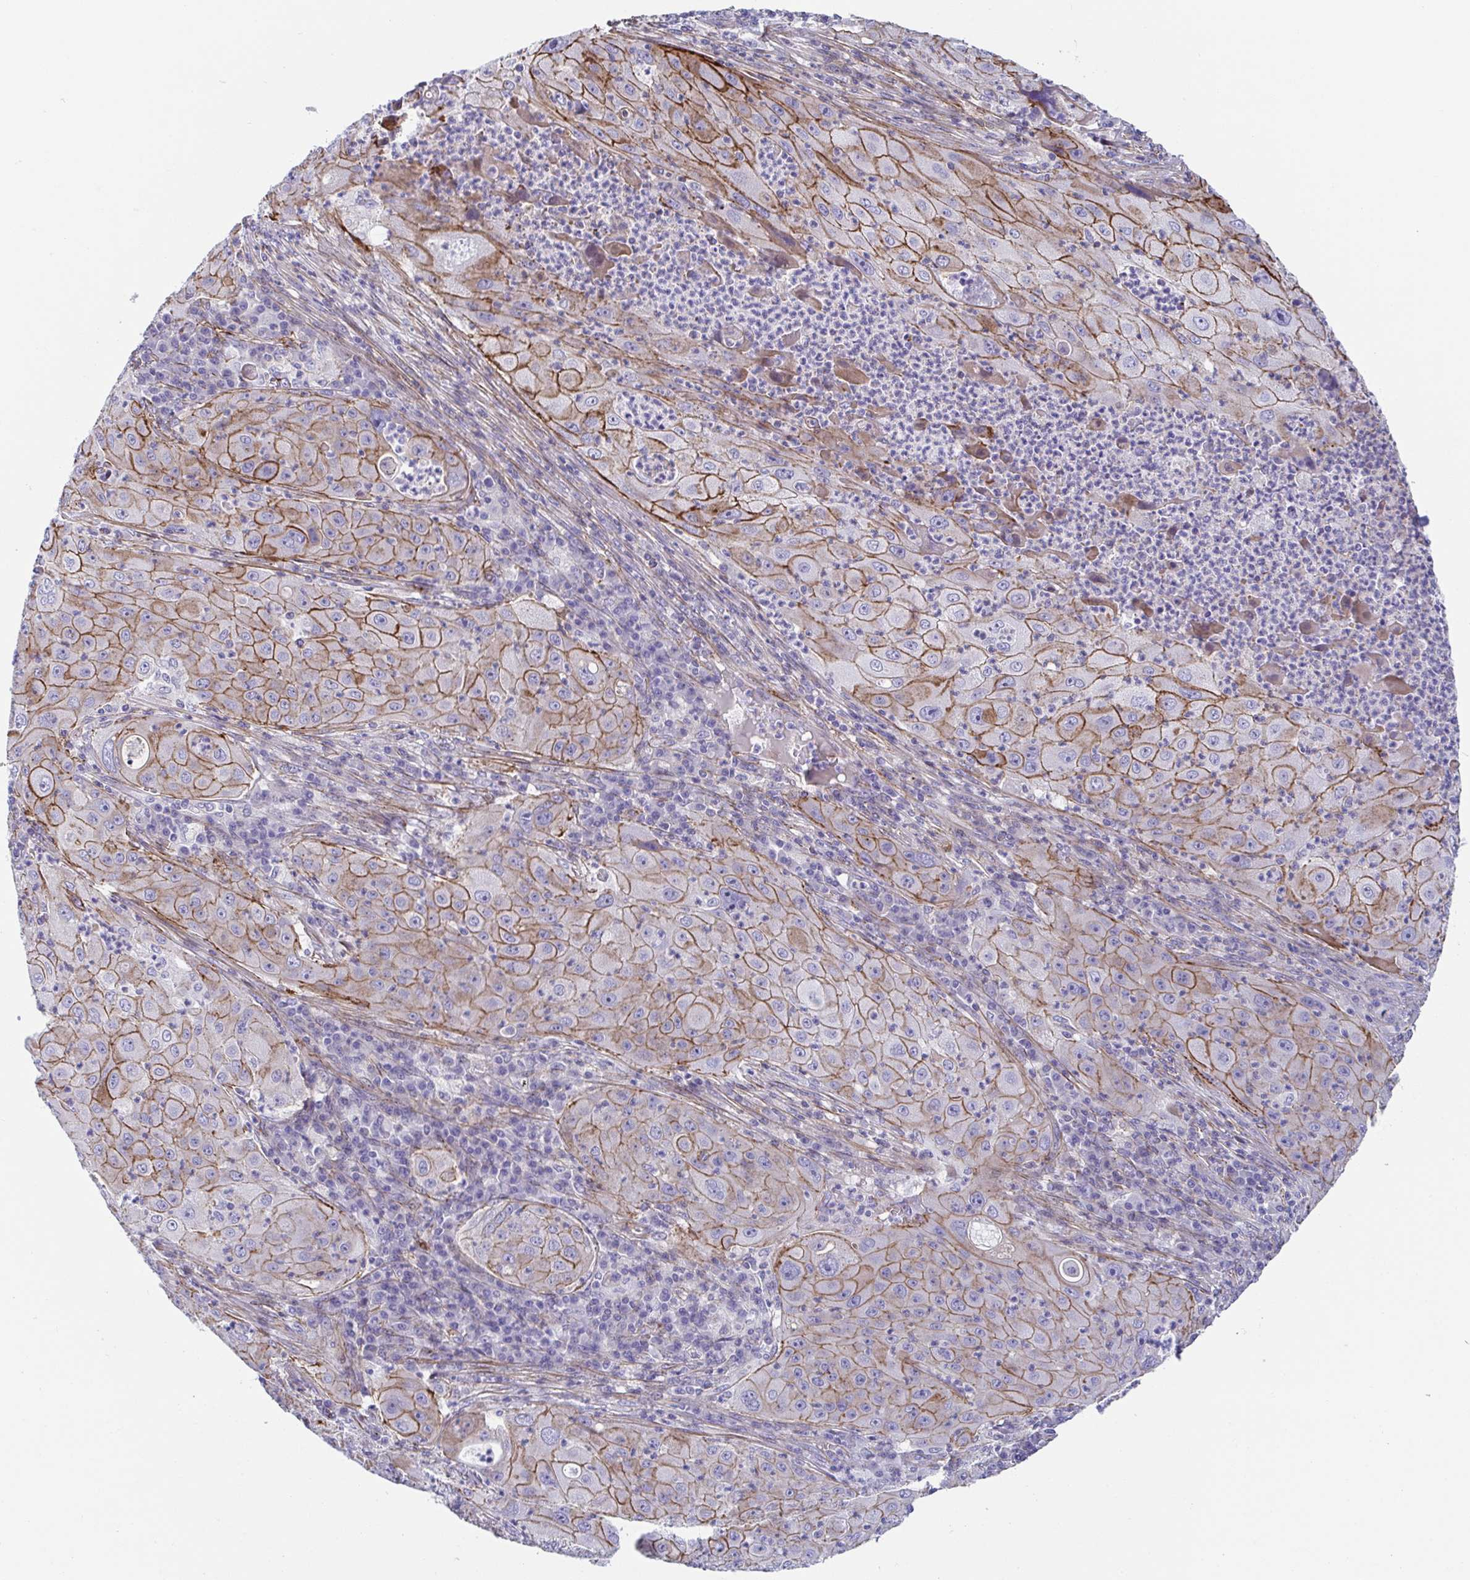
{"staining": {"intensity": "moderate", "quantity": ">75%", "location": "cytoplasmic/membranous"}, "tissue": "lung cancer", "cell_type": "Tumor cells", "image_type": "cancer", "snomed": [{"axis": "morphology", "description": "Squamous cell carcinoma, NOS"}, {"axis": "topography", "description": "Lung"}], "caption": "Lung squamous cell carcinoma stained with a protein marker reveals moderate staining in tumor cells.", "gene": "TRAM2", "patient": {"sex": "female", "age": 59}}